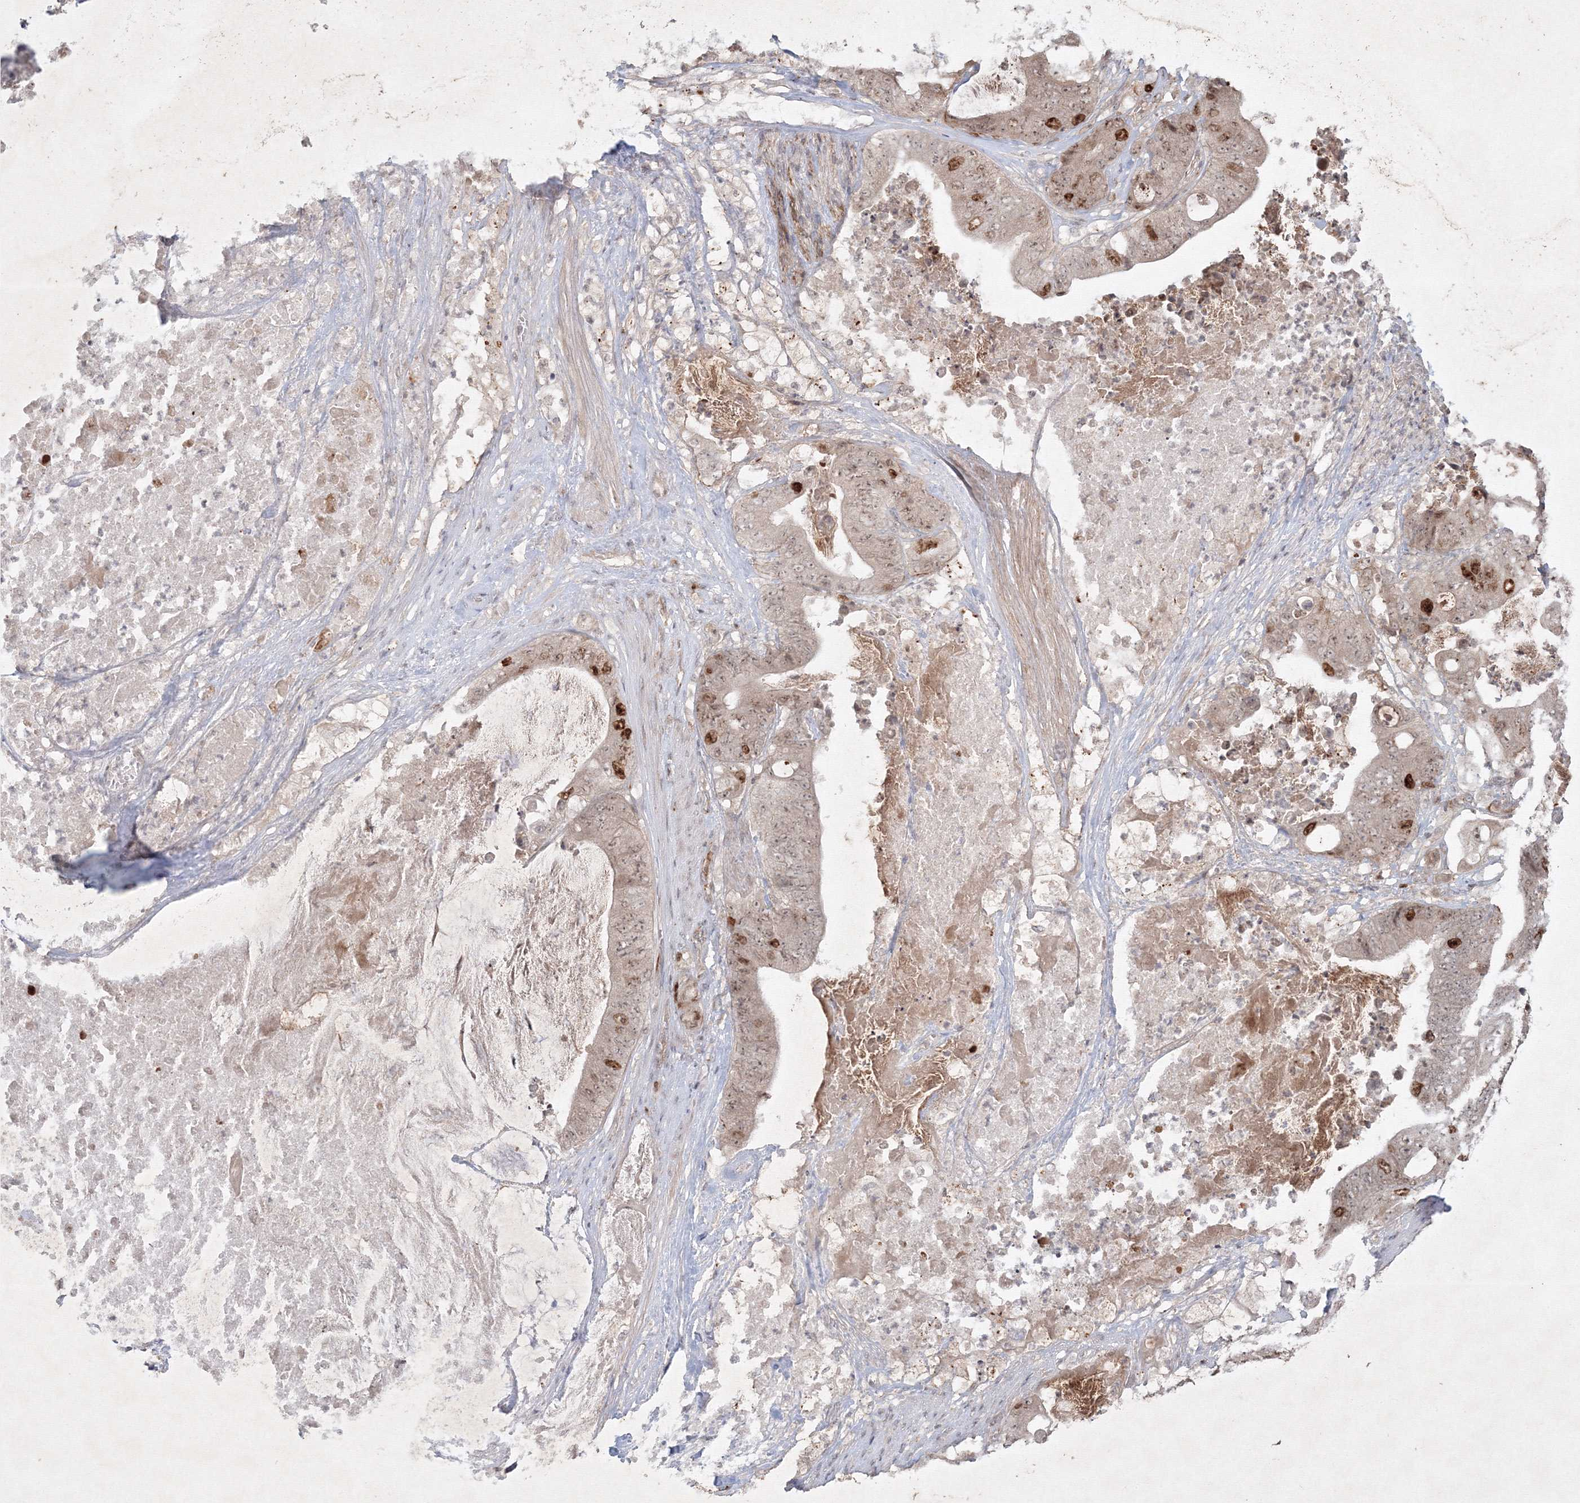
{"staining": {"intensity": "moderate", "quantity": "25%-75%", "location": "cytoplasmic/membranous,nuclear"}, "tissue": "stomach cancer", "cell_type": "Tumor cells", "image_type": "cancer", "snomed": [{"axis": "morphology", "description": "Adenocarcinoma, NOS"}, {"axis": "topography", "description": "Stomach"}], "caption": "Immunohistochemical staining of stomach cancer reveals medium levels of moderate cytoplasmic/membranous and nuclear positivity in about 25%-75% of tumor cells. (DAB IHC with brightfield microscopy, high magnification).", "gene": "KIF20A", "patient": {"sex": "female", "age": 73}}